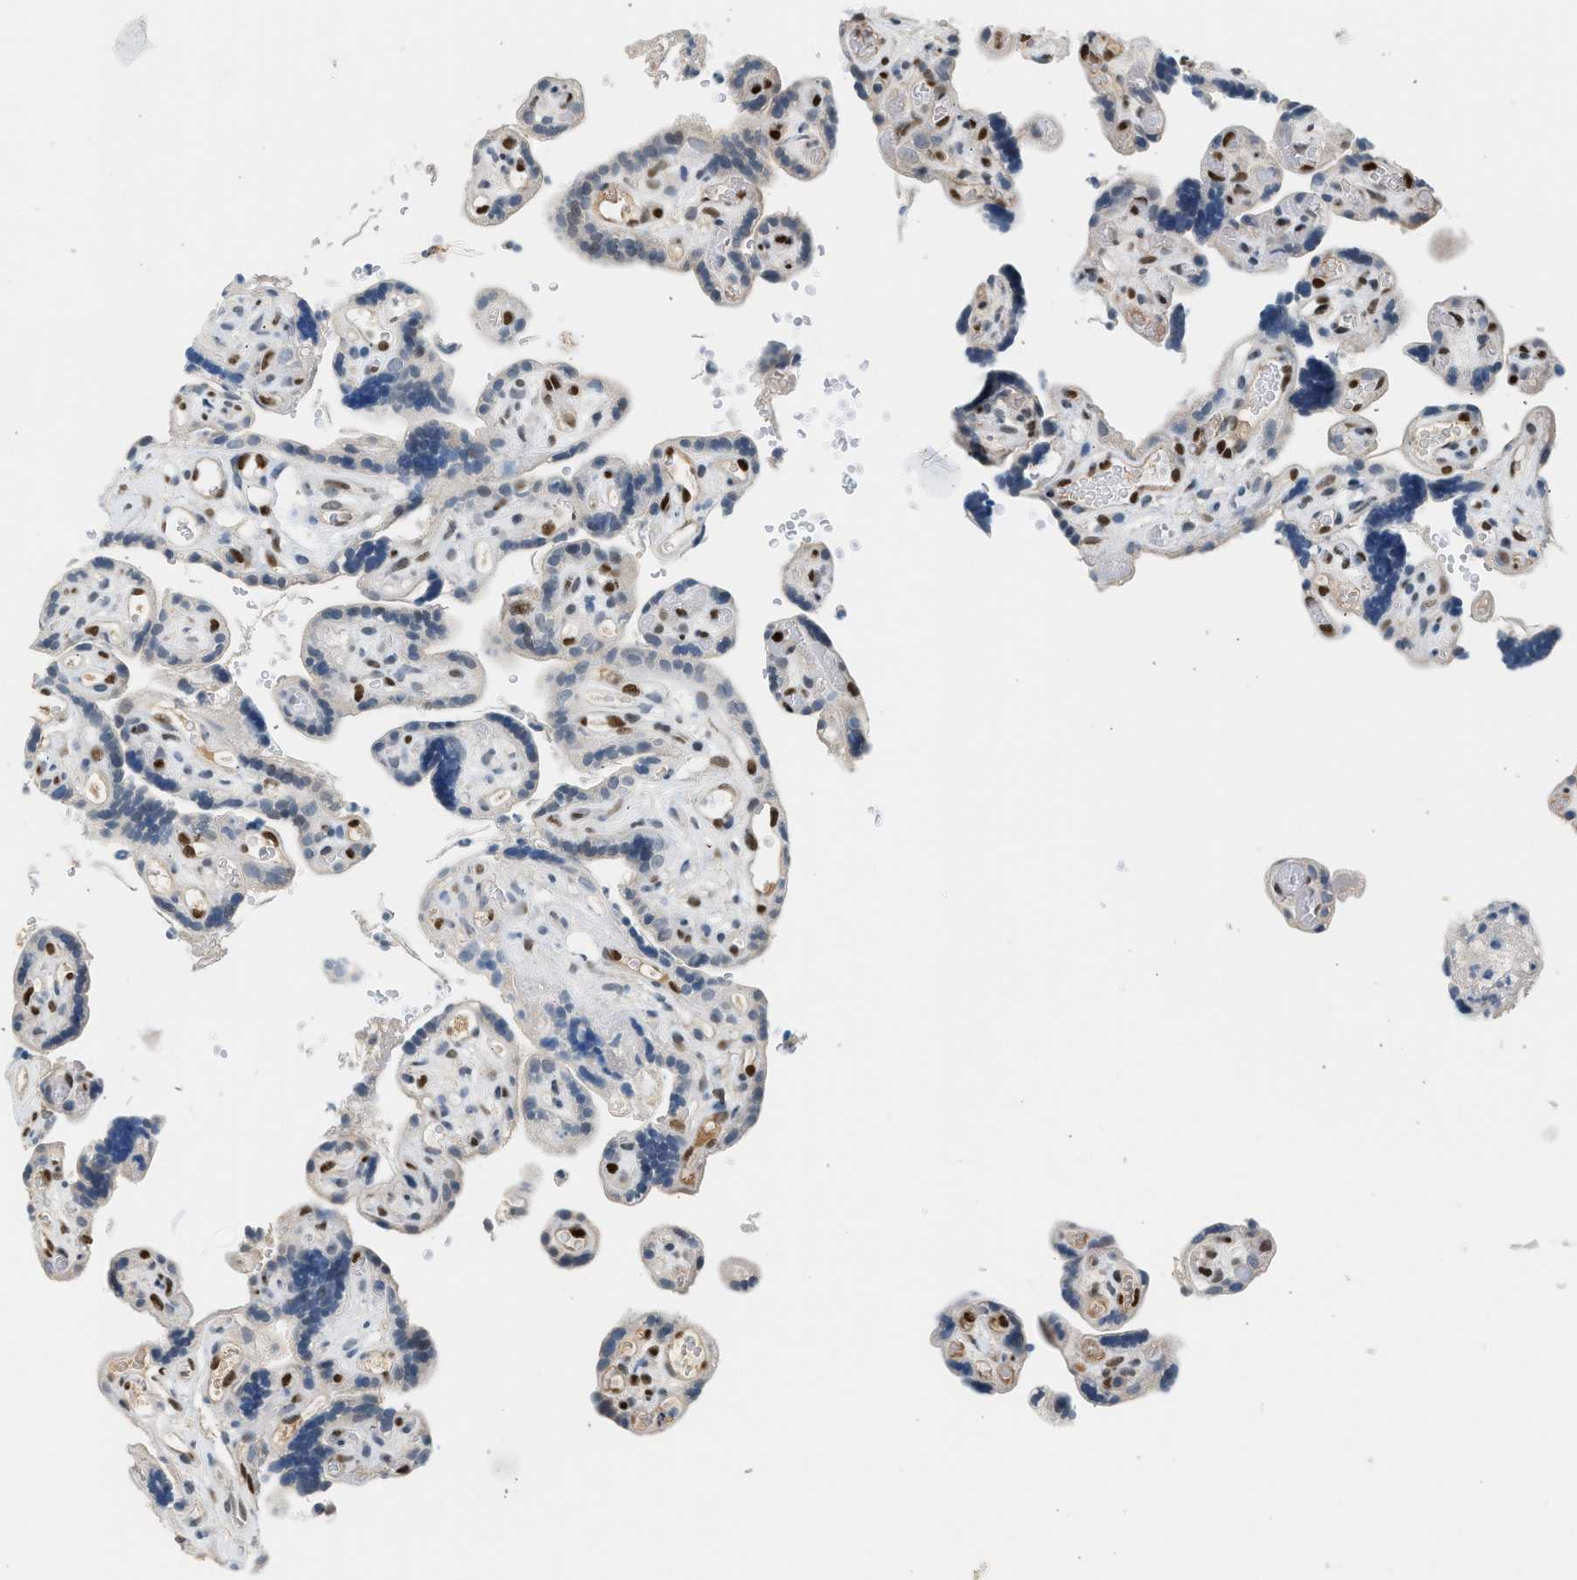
{"staining": {"intensity": "strong", "quantity": ">75%", "location": "nuclear"}, "tissue": "placenta", "cell_type": "Decidual cells", "image_type": "normal", "snomed": [{"axis": "morphology", "description": "Normal tissue, NOS"}, {"axis": "topography", "description": "Placenta"}], "caption": "High-power microscopy captured an immunohistochemistry histopathology image of normal placenta, revealing strong nuclear staining in approximately >75% of decidual cells.", "gene": "ZBTB20", "patient": {"sex": "female", "age": 30}}